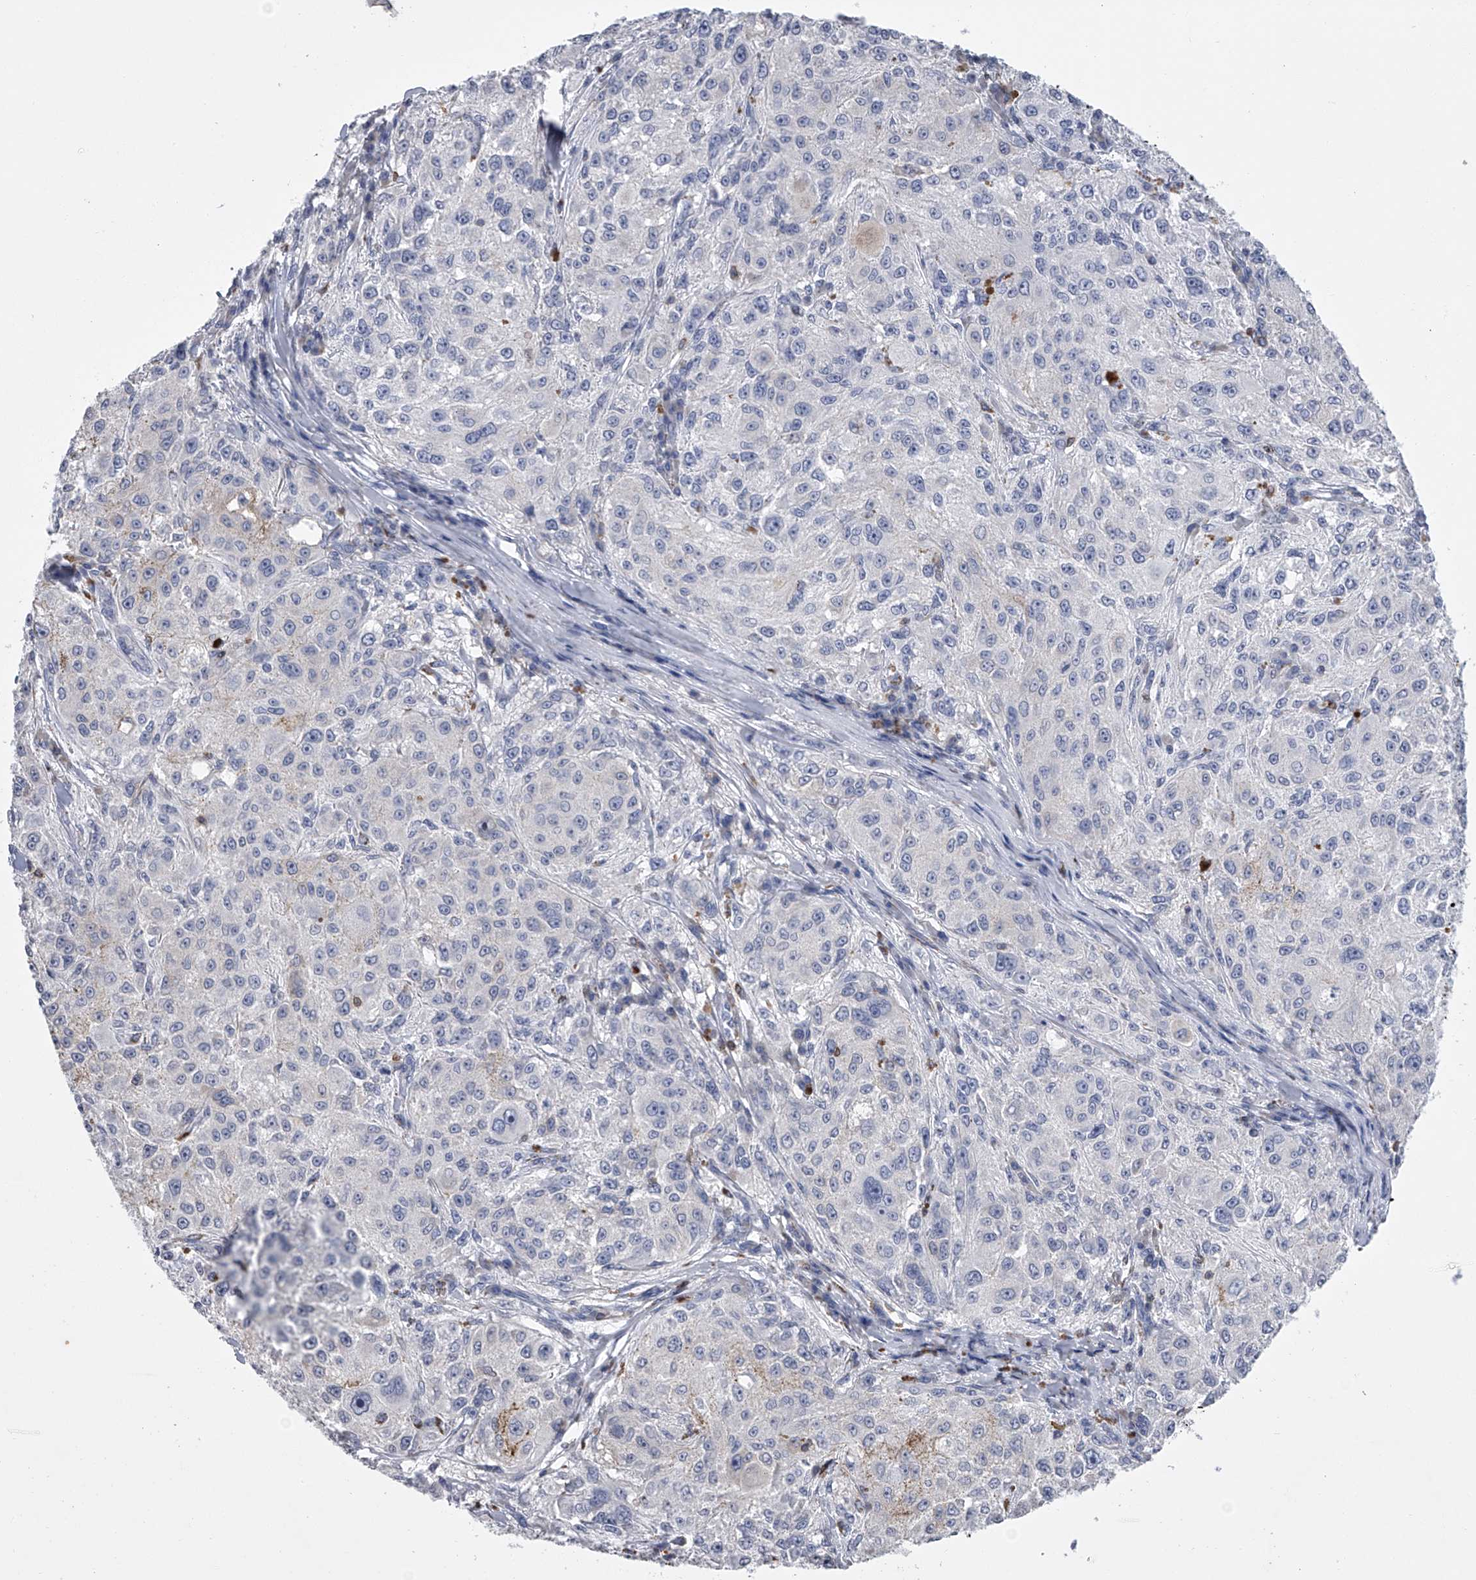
{"staining": {"intensity": "negative", "quantity": "none", "location": "none"}, "tissue": "melanoma", "cell_type": "Tumor cells", "image_type": "cancer", "snomed": [{"axis": "morphology", "description": "Necrosis, NOS"}, {"axis": "morphology", "description": "Malignant melanoma, NOS"}, {"axis": "topography", "description": "Skin"}], "caption": "Tumor cells are negative for protein expression in human melanoma.", "gene": "TASP1", "patient": {"sex": "female", "age": 87}}